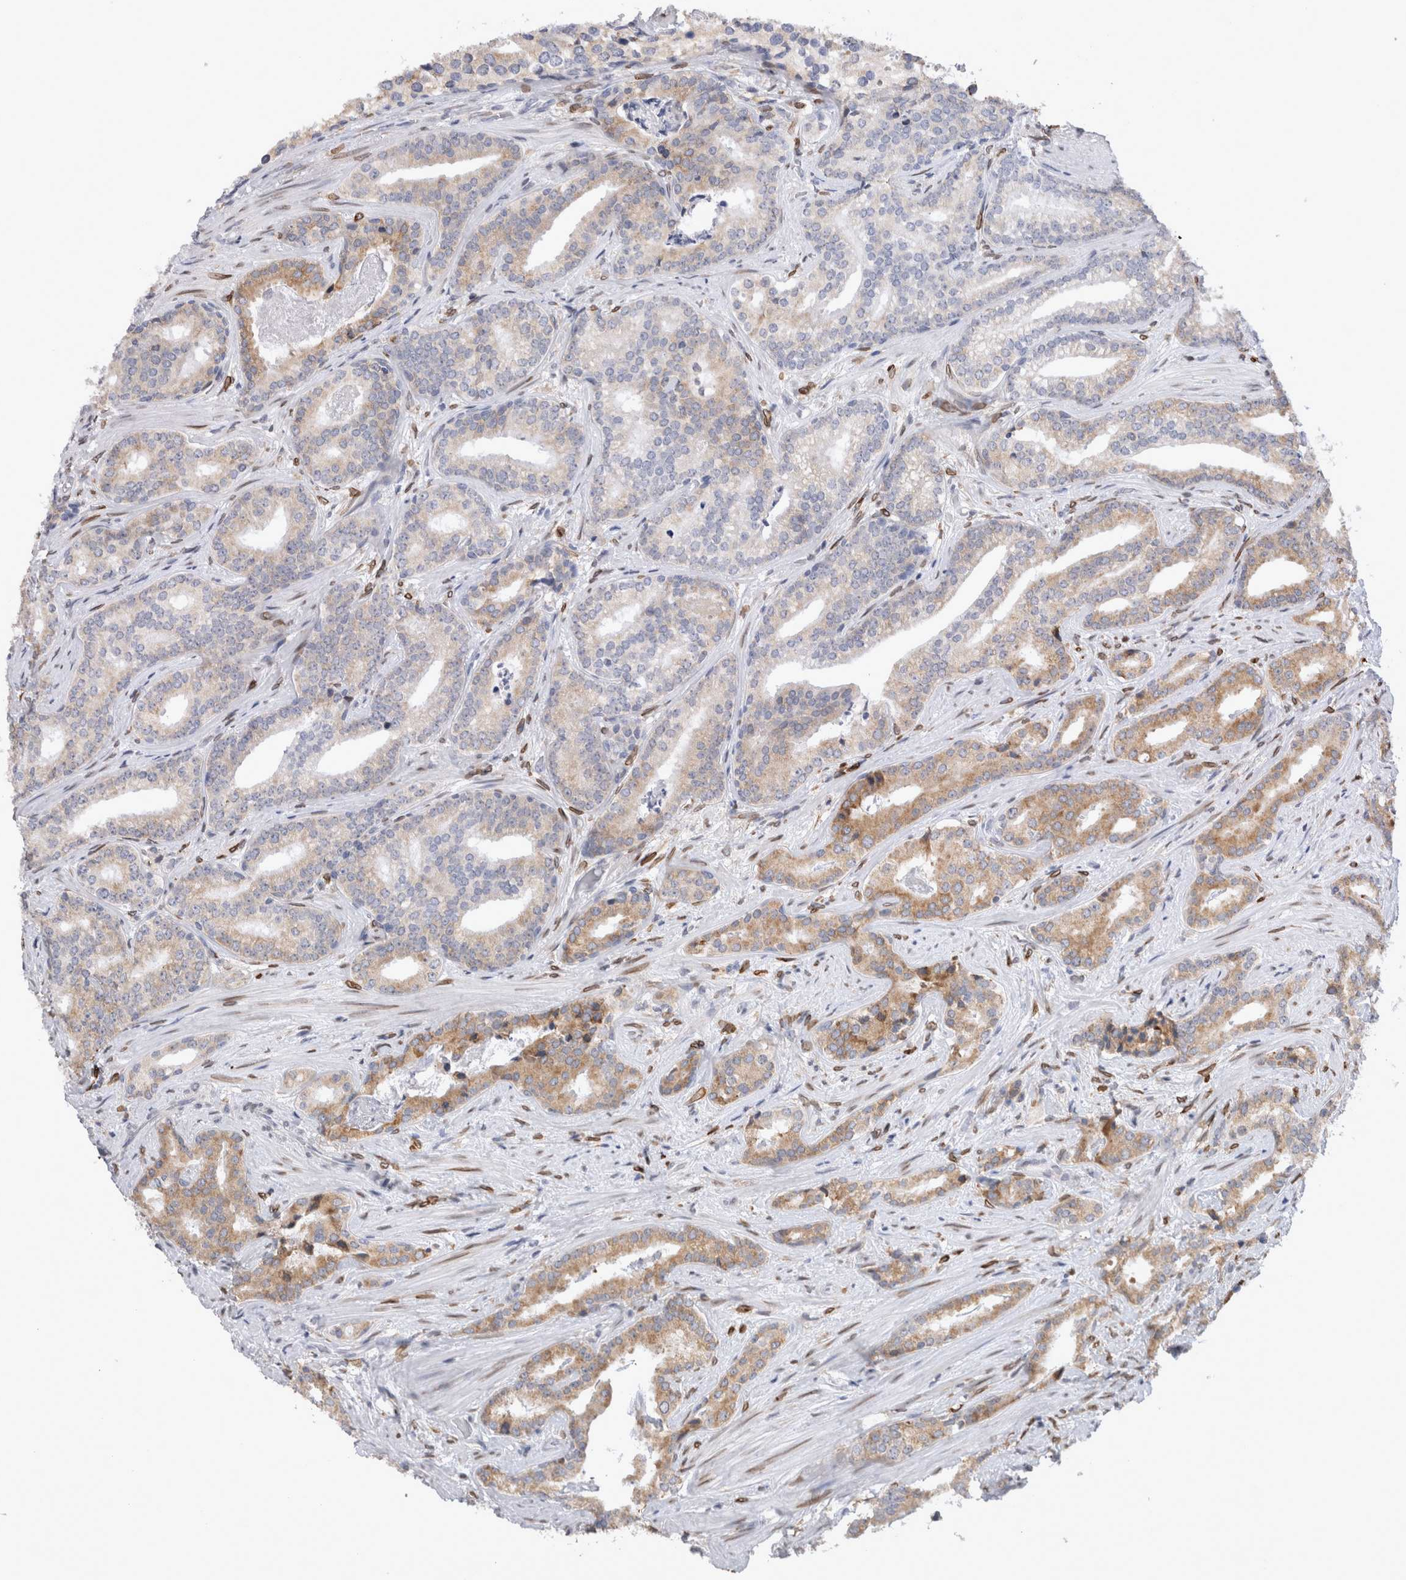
{"staining": {"intensity": "moderate", "quantity": "25%-75%", "location": "cytoplasmic/membranous"}, "tissue": "prostate cancer", "cell_type": "Tumor cells", "image_type": "cancer", "snomed": [{"axis": "morphology", "description": "Adenocarcinoma, Low grade"}, {"axis": "topography", "description": "Prostate"}], "caption": "Immunohistochemical staining of human prostate adenocarcinoma (low-grade) reveals medium levels of moderate cytoplasmic/membranous protein staining in about 25%-75% of tumor cells. (Brightfield microscopy of DAB IHC at high magnification).", "gene": "VCPIP1", "patient": {"sex": "male", "age": 67}}